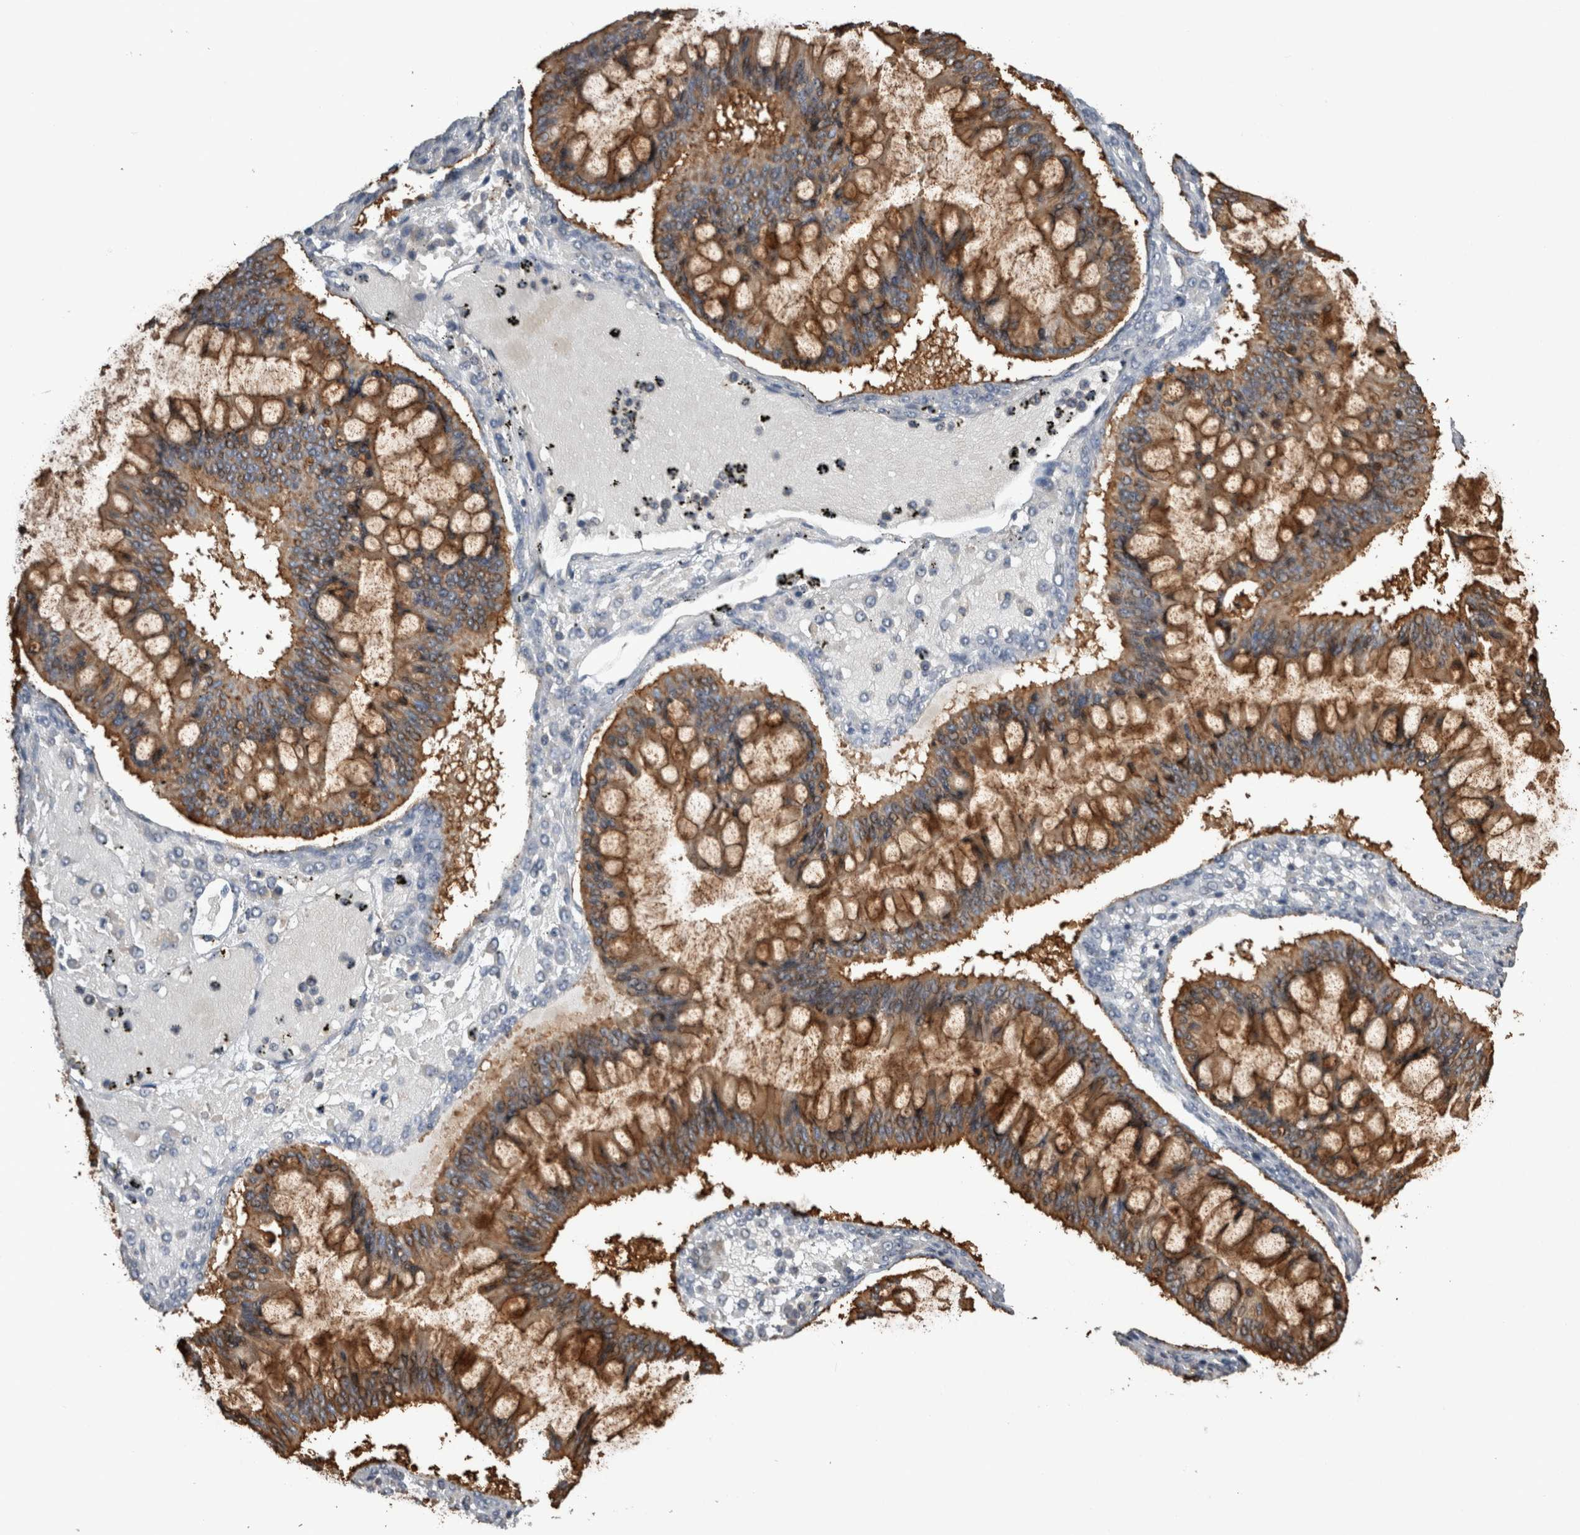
{"staining": {"intensity": "moderate", "quantity": ">75%", "location": "cytoplasmic/membranous"}, "tissue": "ovarian cancer", "cell_type": "Tumor cells", "image_type": "cancer", "snomed": [{"axis": "morphology", "description": "Cystadenocarcinoma, mucinous, NOS"}, {"axis": "topography", "description": "Ovary"}], "caption": "Brown immunohistochemical staining in ovarian mucinous cystadenocarcinoma demonstrates moderate cytoplasmic/membranous positivity in approximately >75% of tumor cells.", "gene": "ANXA13", "patient": {"sex": "female", "age": 73}}